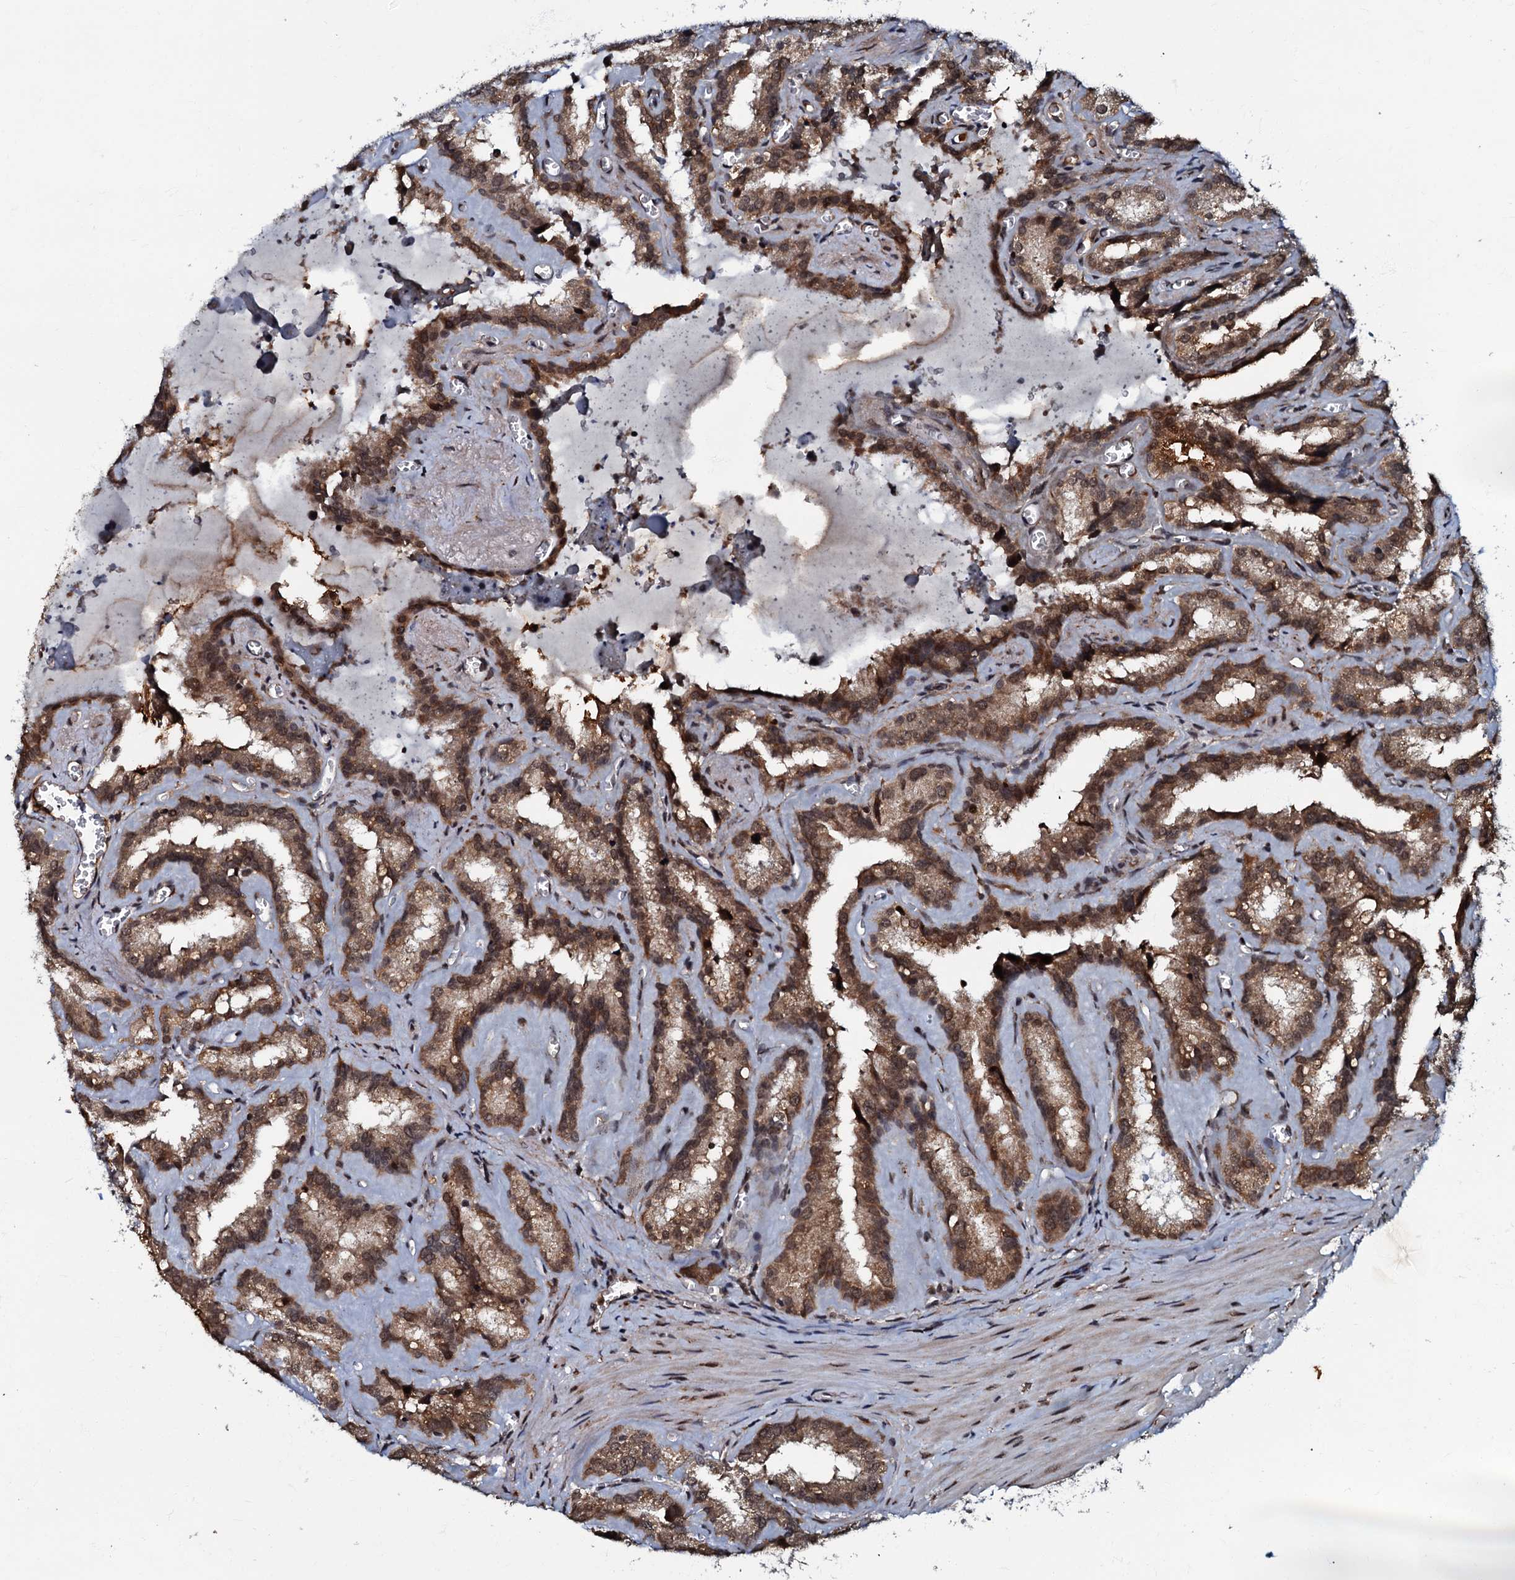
{"staining": {"intensity": "moderate", "quantity": ">75%", "location": "cytoplasmic/membranous,nuclear"}, "tissue": "seminal vesicle", "cell_type": "Glandular cells", "image_type": "normal", "snomed": [{"axis": "morphology", "description": "Normal tissue, NOS"}, {"axis": "topography", "description": "Prostate"}, {"axis": "topography", "description": "Seminal veicle"}], "caption": "The histopathology image shows immunohistochemical staining of benign seminal vesicle. There is moderate cytoplasmic/membranous,nuclear positivity is seen in approximately >75% of glandular cells. (brown staining indicates protein expression, while blue staining denotes nuclei).", "gene": "C18orf32", "patient": {"sex": "male", "age": 59}}